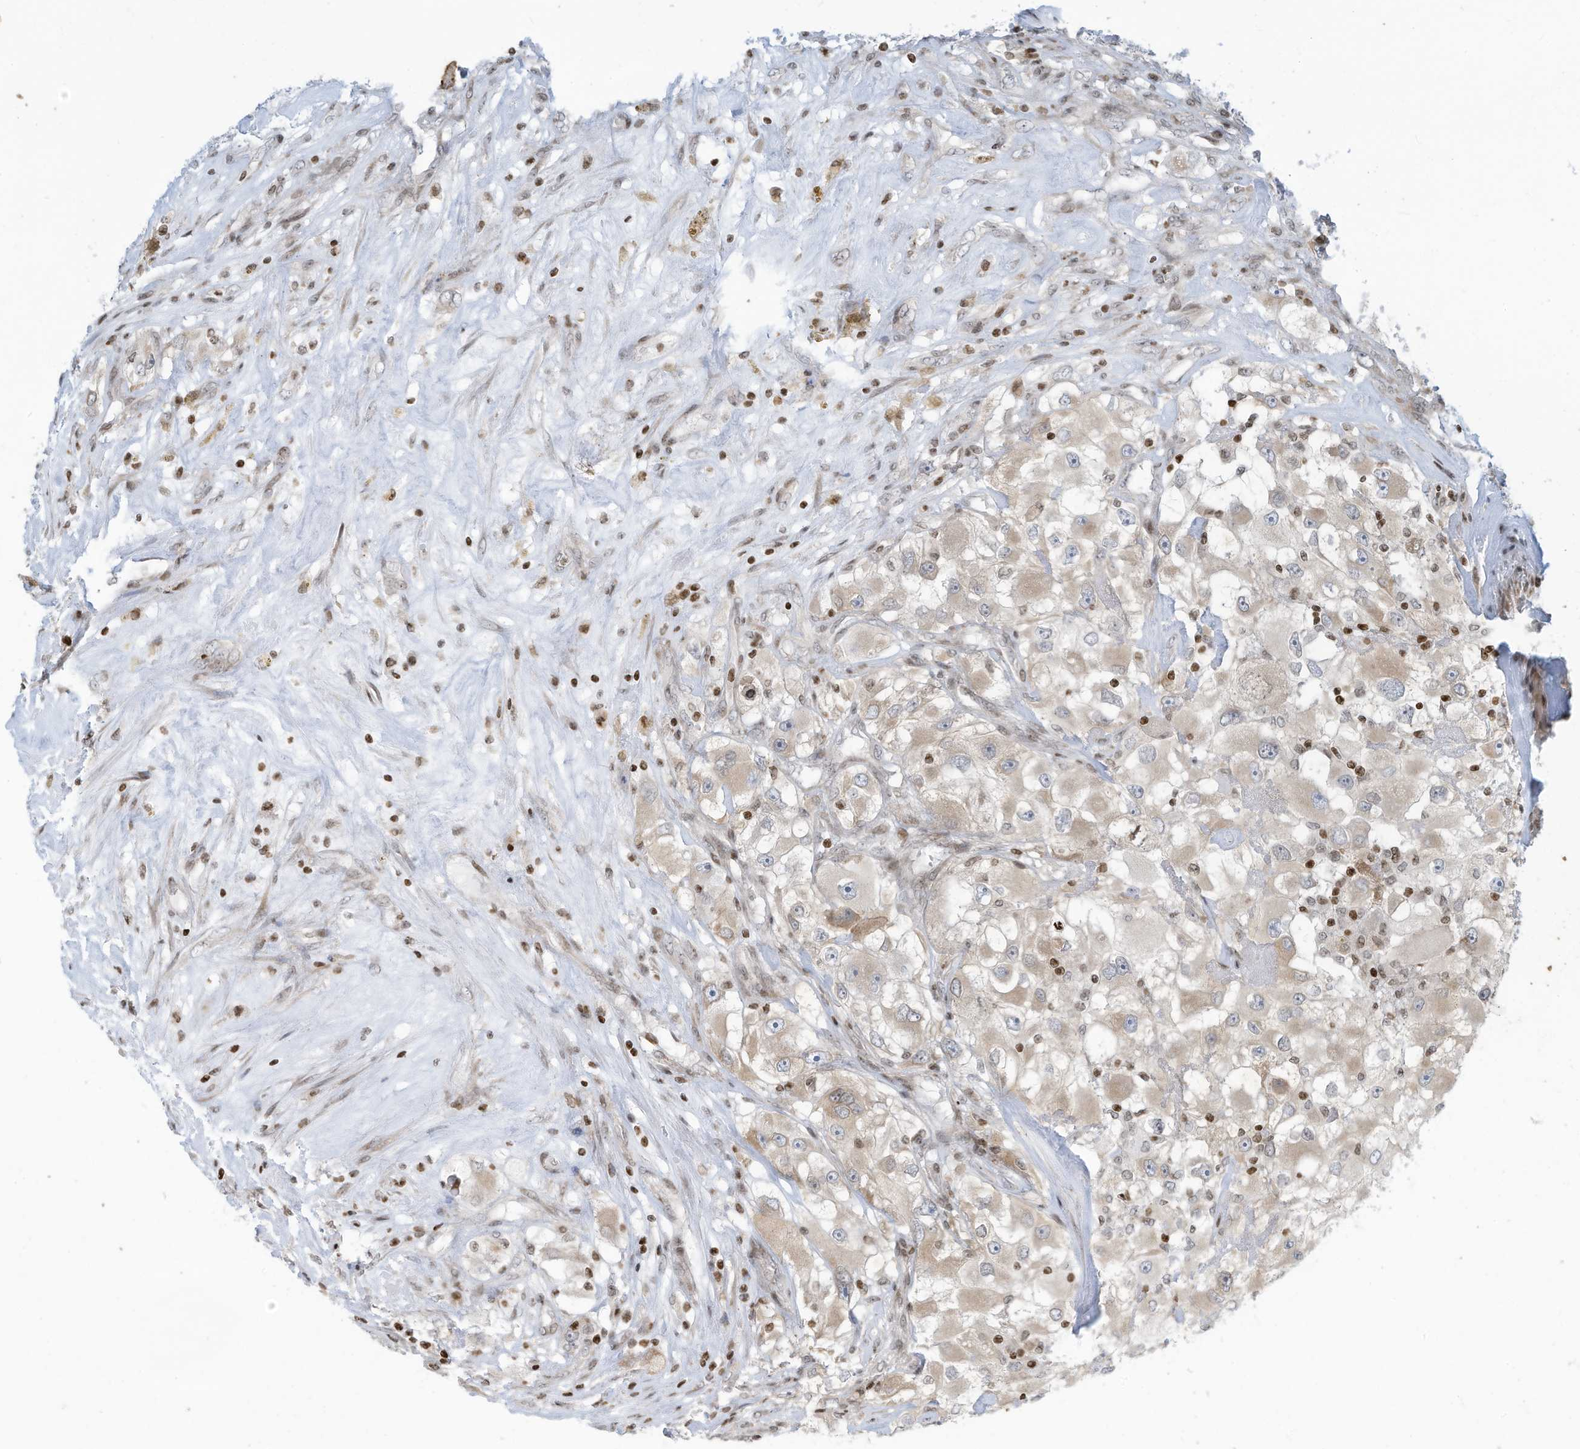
{"staining": {"intensity": "weak", "quantity": "25%-75%", "location": "cytoplasmic/membranous"}, "tissue": "renal cancer", "cell_type": "Tumor cells", "image_type": "cancer", "snomed": [{"axis": "morphology", "description": "Adenocarcinoma, NOS"}, {"axis": "topography", "description": "Kidney"}], "caption": "Renal cancer (adenocarcinoma) stained with a protein marker reveals weak staining in tumor cells.", "gene": "ADI1", "patient": {"sex": "female", "age": 52}}